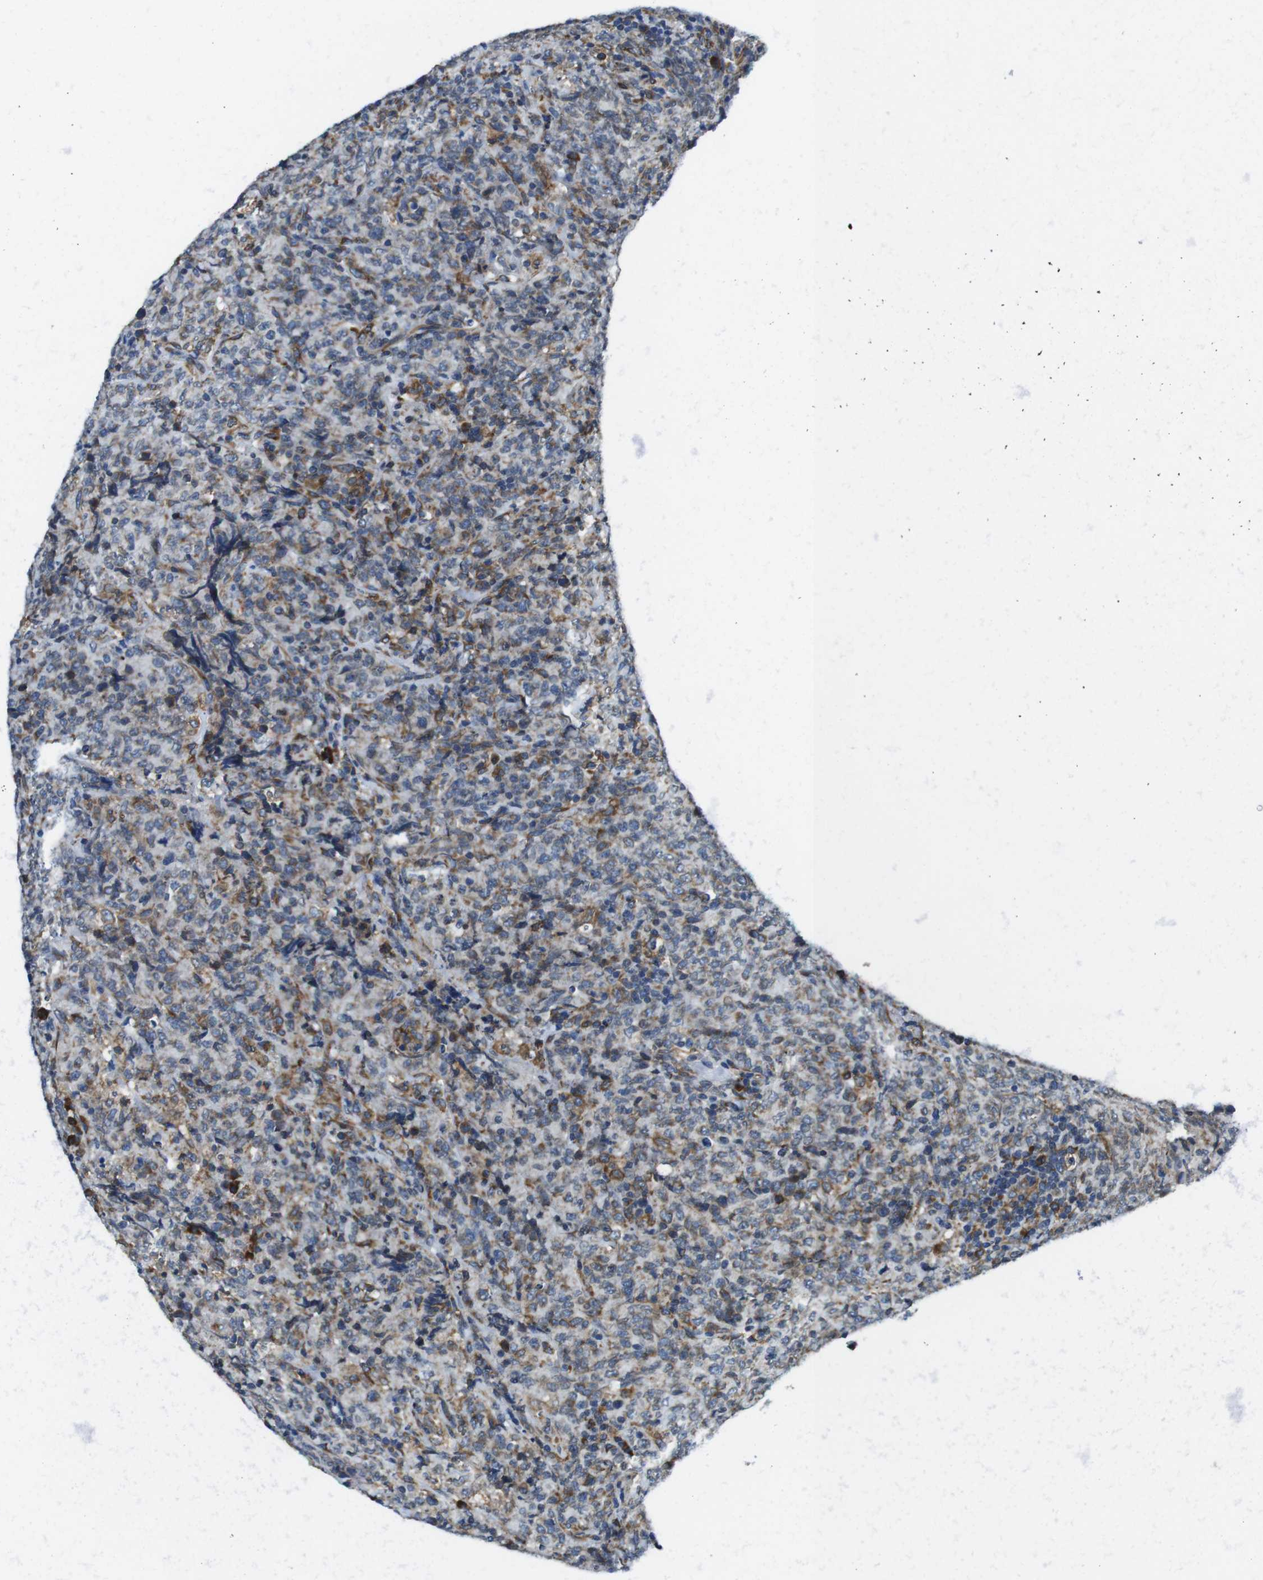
{"staining": {"intensity": "weak", "quantity": "25%-75%", "location": "cytoplasmic/membranous"}, "tissue": "lymphoma", "cell_type": "Tumor cells", "image_type": "cancer", "snomed": [{"axis": "morphology", "description": "Malignant lymphoma, non-Hodgkin's type, High grade"}, {"axis": "topography", "description": "Tonsil"}], "caption": "IHC micrograph of human high-grade malignant lymphoma, non-Hodgkin's type stained for a protein (brown), which shows low levels of weak cytoplasmic/membranous staining in about 25%-75% of tumor cells.", "gene": "UGGT1", "patient": {"sex": "female", "age": 36}}